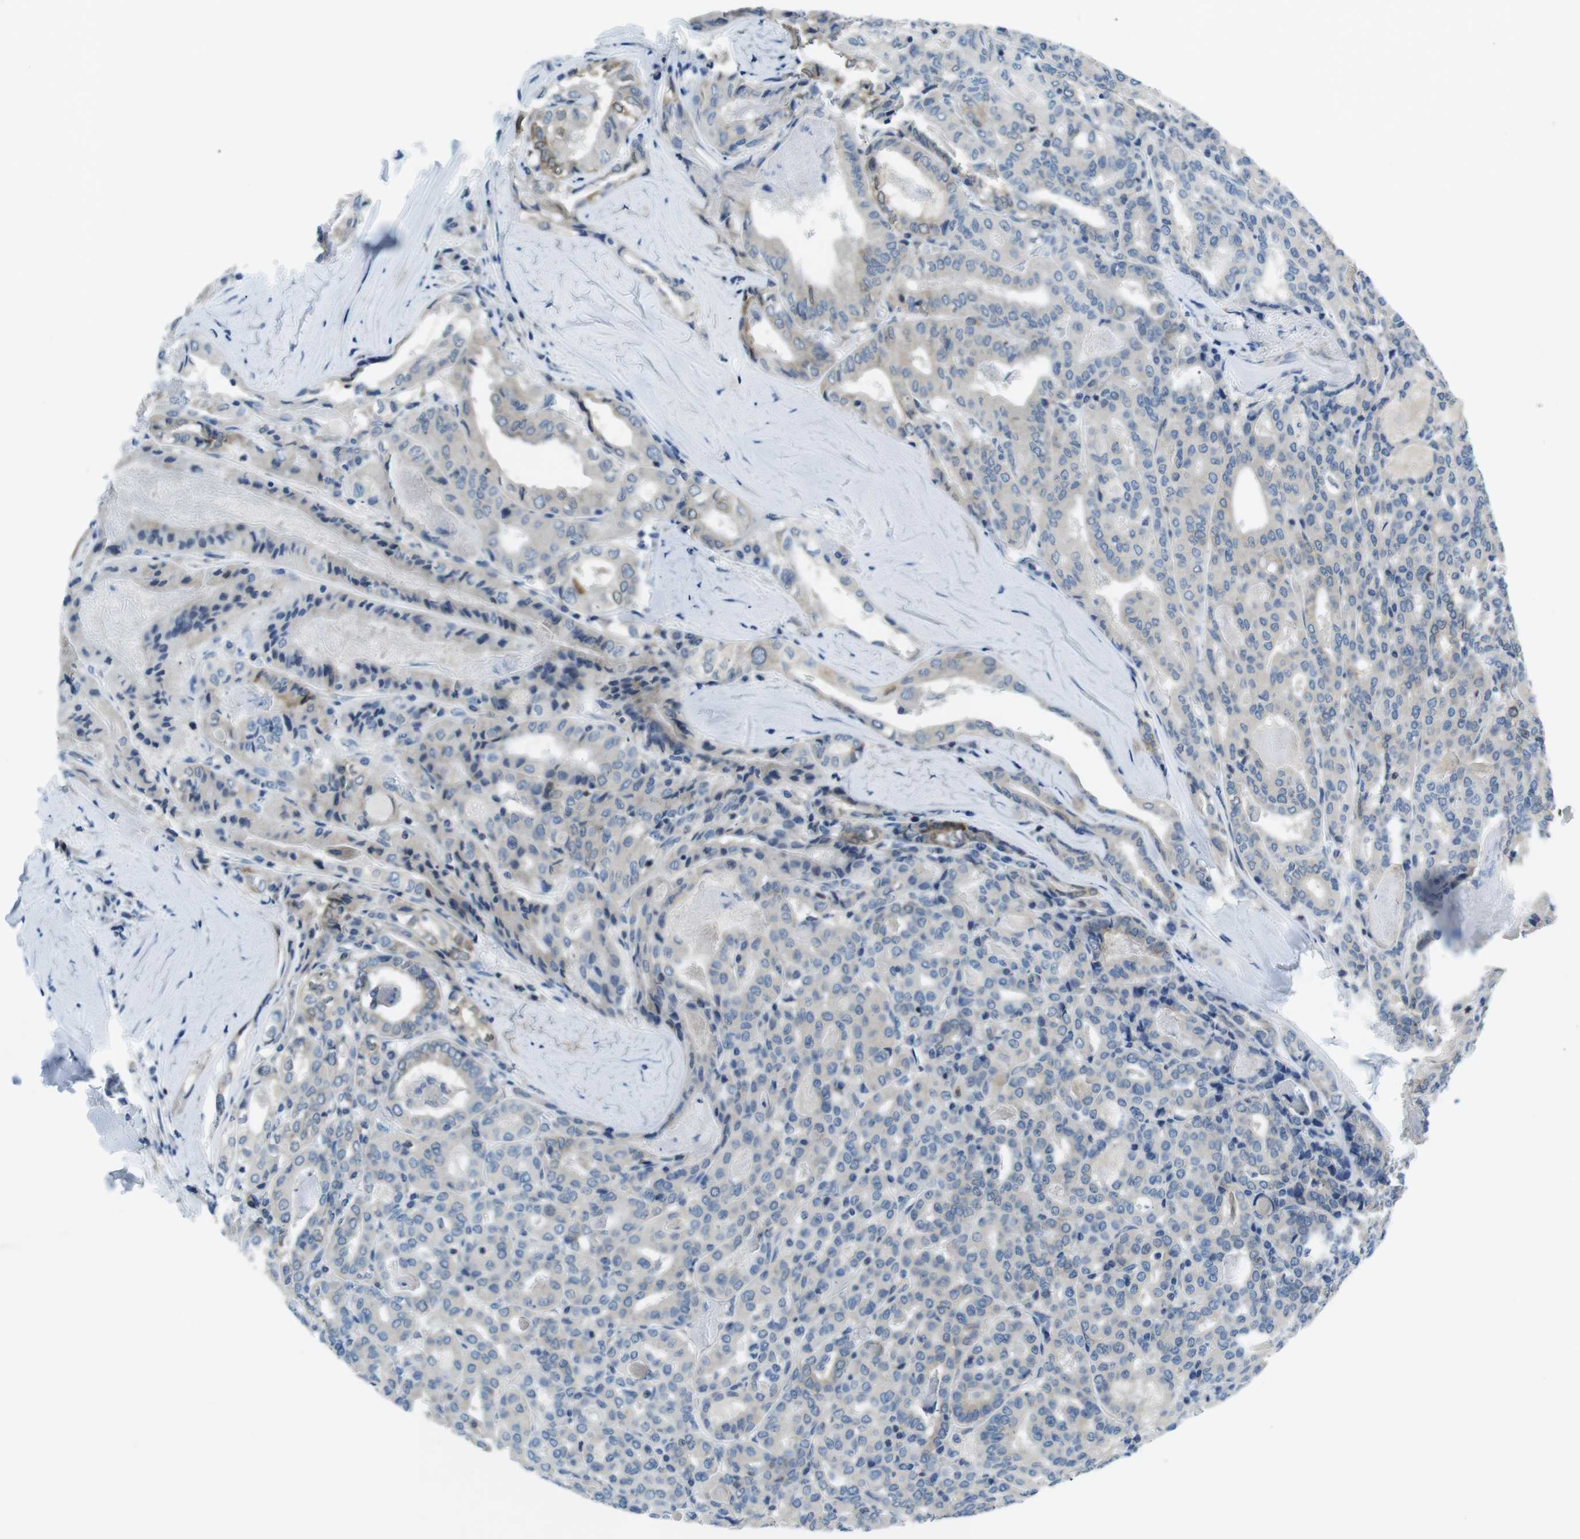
{"staining": {"intensity": "negative", "quantity": "none", "location": "none"}, "tissue": "thyroid cancer", "cell_type": "Tumor cells", "image_type": "cancer", "snomed": [{"axis": "morphology", "description": "Papillary adenocarcinoma, NOS"}, {"axis": "topography", "description": "Thyroid gland"}], "caption": "Tumor cells are negative for protein expression in human papillary adenocarcinoma (thyroid).", "gene": "PHLDA1", "patient": {"sex": "female", "age": 42}}